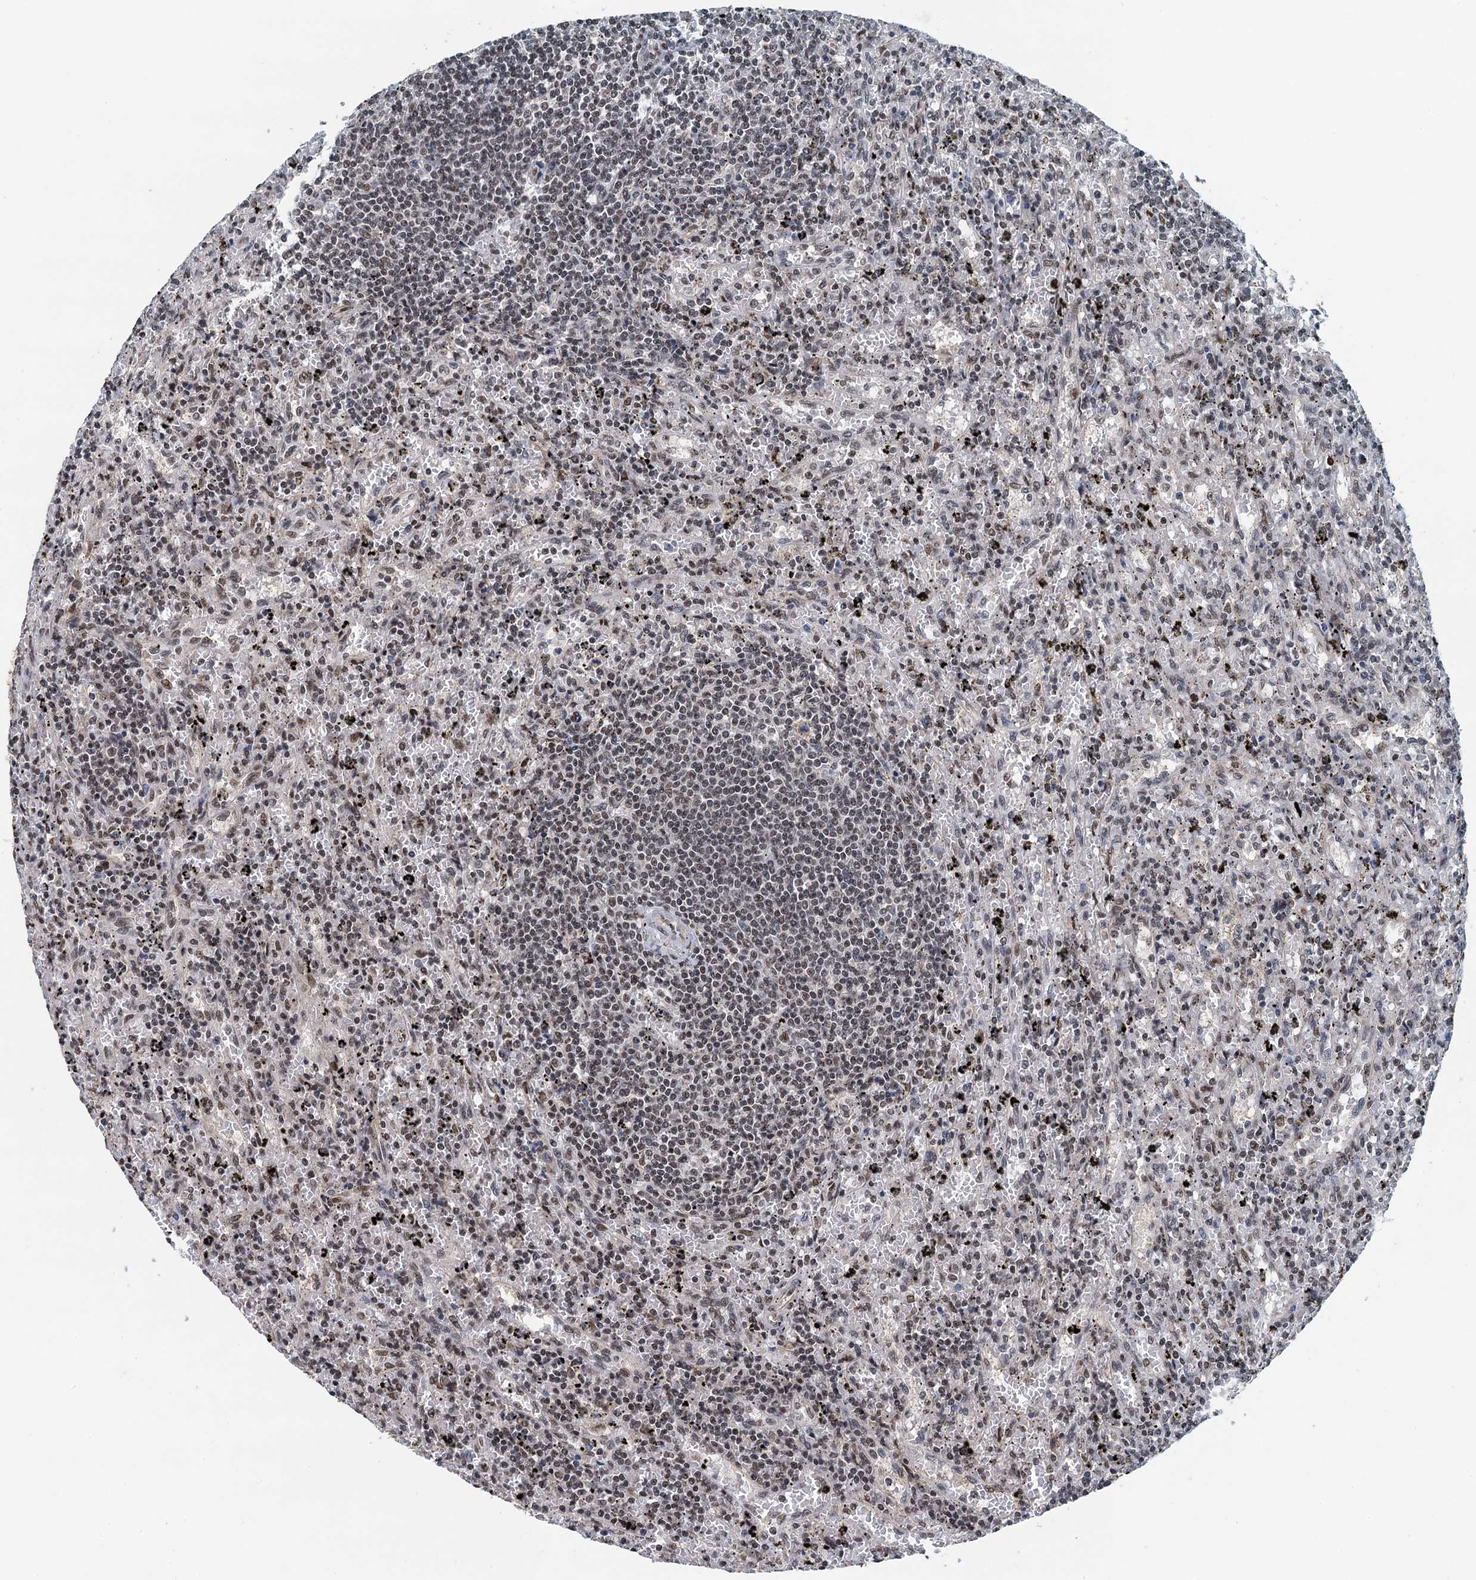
{"staining": {"intensity": "weak", "quantity": ">75%", "location": "nuclear"}, "tissue": "lymphoma", "cell_type": "Tumor cells", "image_type": "cancer", "snomed": [{"axis": "morphology", "description": "Malignant lymphoma, non-Hodgkin's type, Low grade"}, {"axis": "topography", "description": "Spleen"}], "caption": "The immunohistochemical stain labels weak nuclear positivity in tumor cells of lymphoma tissue.", "gene": "MTA3", "patient": {"sex": "male", "age": 76}}